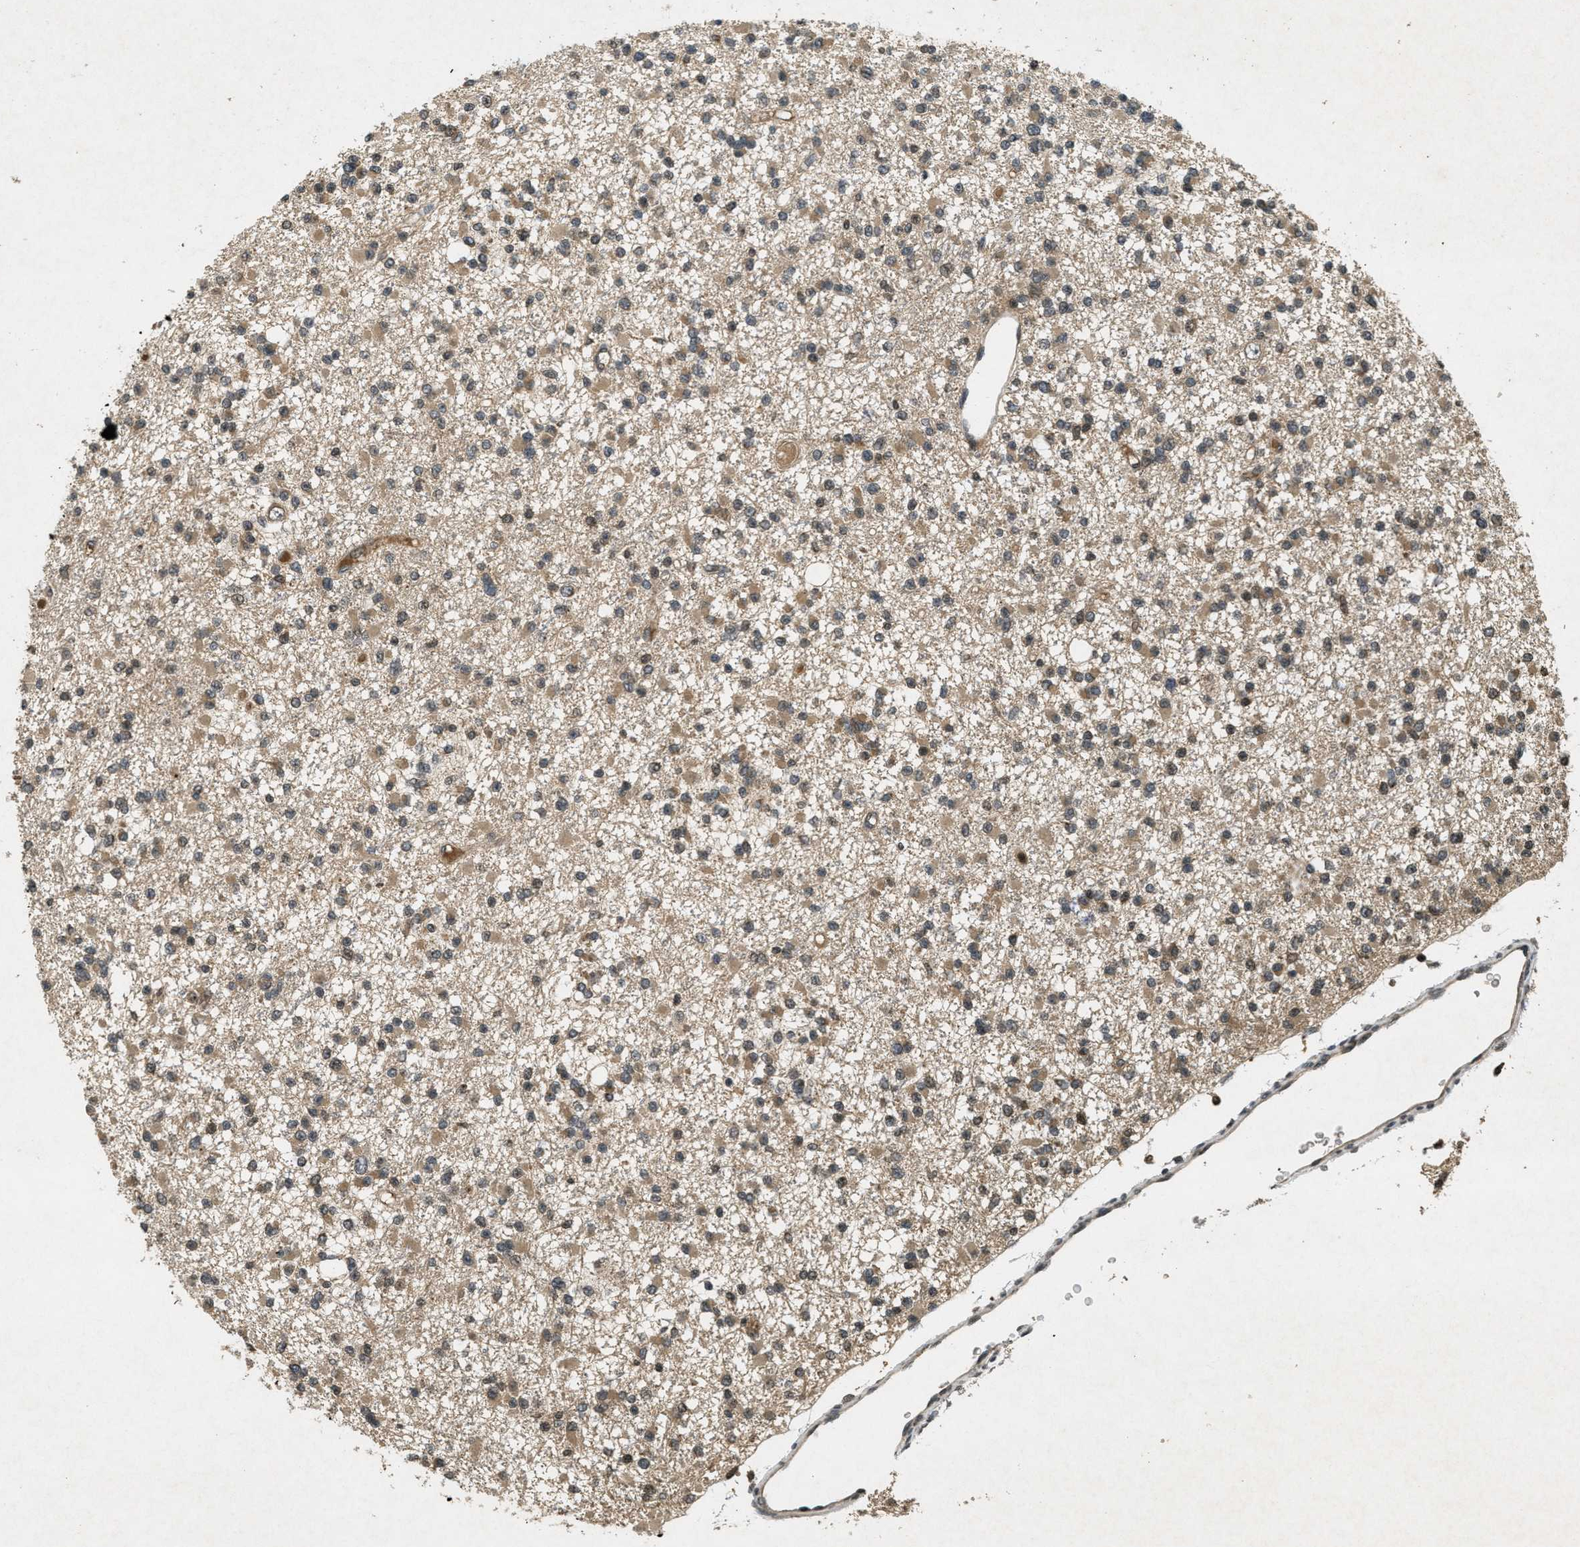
{"staining": {"intensity": "moderate", "quantity": ">75%", "location": "cytoplasmic/membranous"}, "tissue": "glioma", "cell_type": "Tumor cells", "image_type": "cancer", "snomed": [{"axis": "morphology", "description": "Glioma, malignant, Low grade"}, {"axis": "topography", "description": "Brain"}], "caption": "Low-grade glioma (malignant) stained for a protein demonstrates moderate cytoplasmic/membranous positivity in tumor cells.", "gene": "ATG7", "patient": {"sex": "female", "age": 22}}